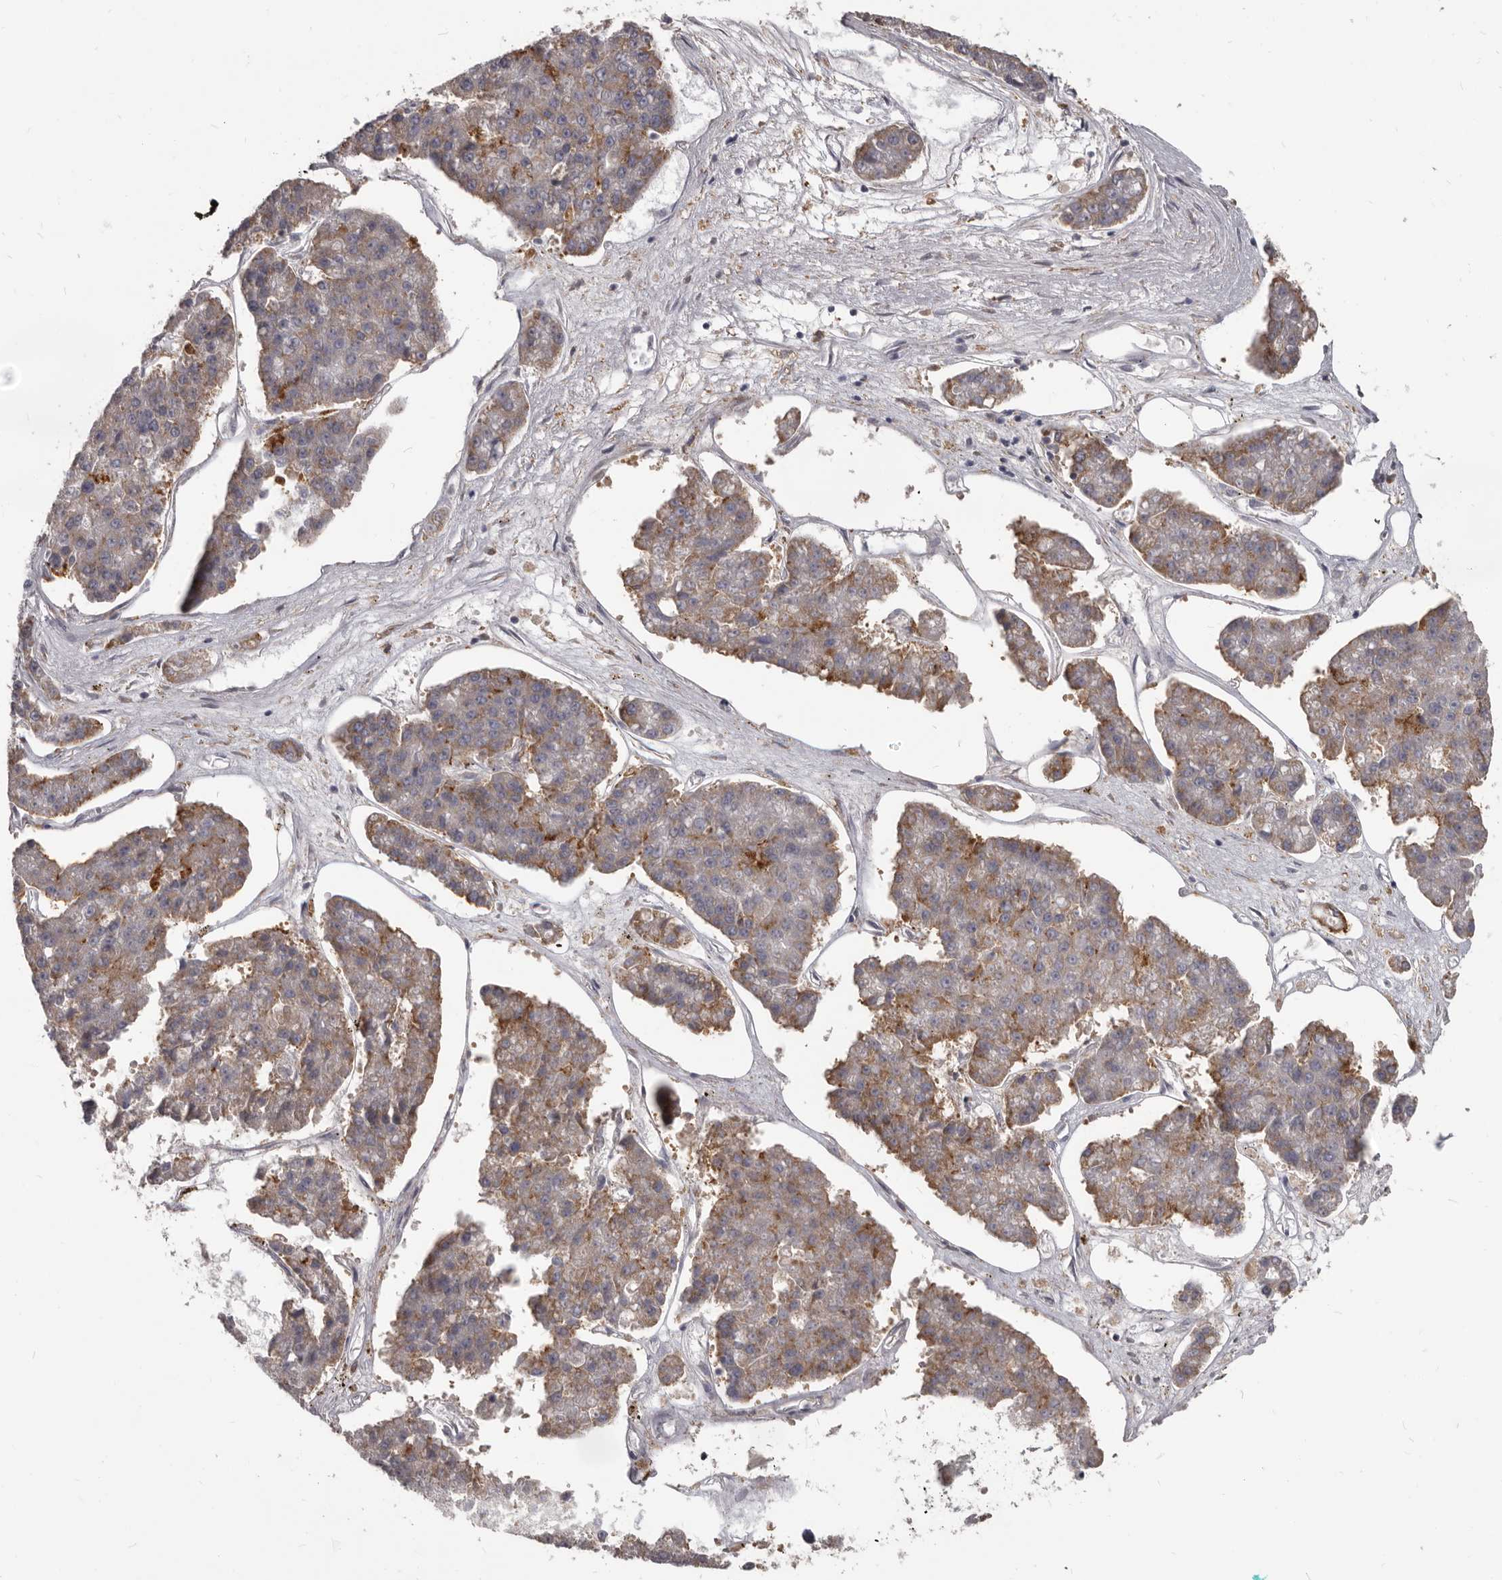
{"staining": {"intensity": "weak", "quantity": "25%-75%", "location": "cytoplasmic/membranous"}, "tissue": "pancreatic cancer", "cell_type": "Tumor cells", "image_type": "cancer", "snomed": [{"axis": "morphology", "description": "Adenocarcinoma, NOS"}, {"axis": "topography", "description": "Pancreas"}], "caption": "IHC of human pancreatic cancer reveals low levels of weak cytoplasmic/membranous expression in approximately 25%-75% of tumor cells. (DAB (3,3'-diaminobenzidine) = brown stain, brightfield microscopy at high magnification).", "gene": "PI4K2A", "patient": {"sex": "male", "age": 50}}